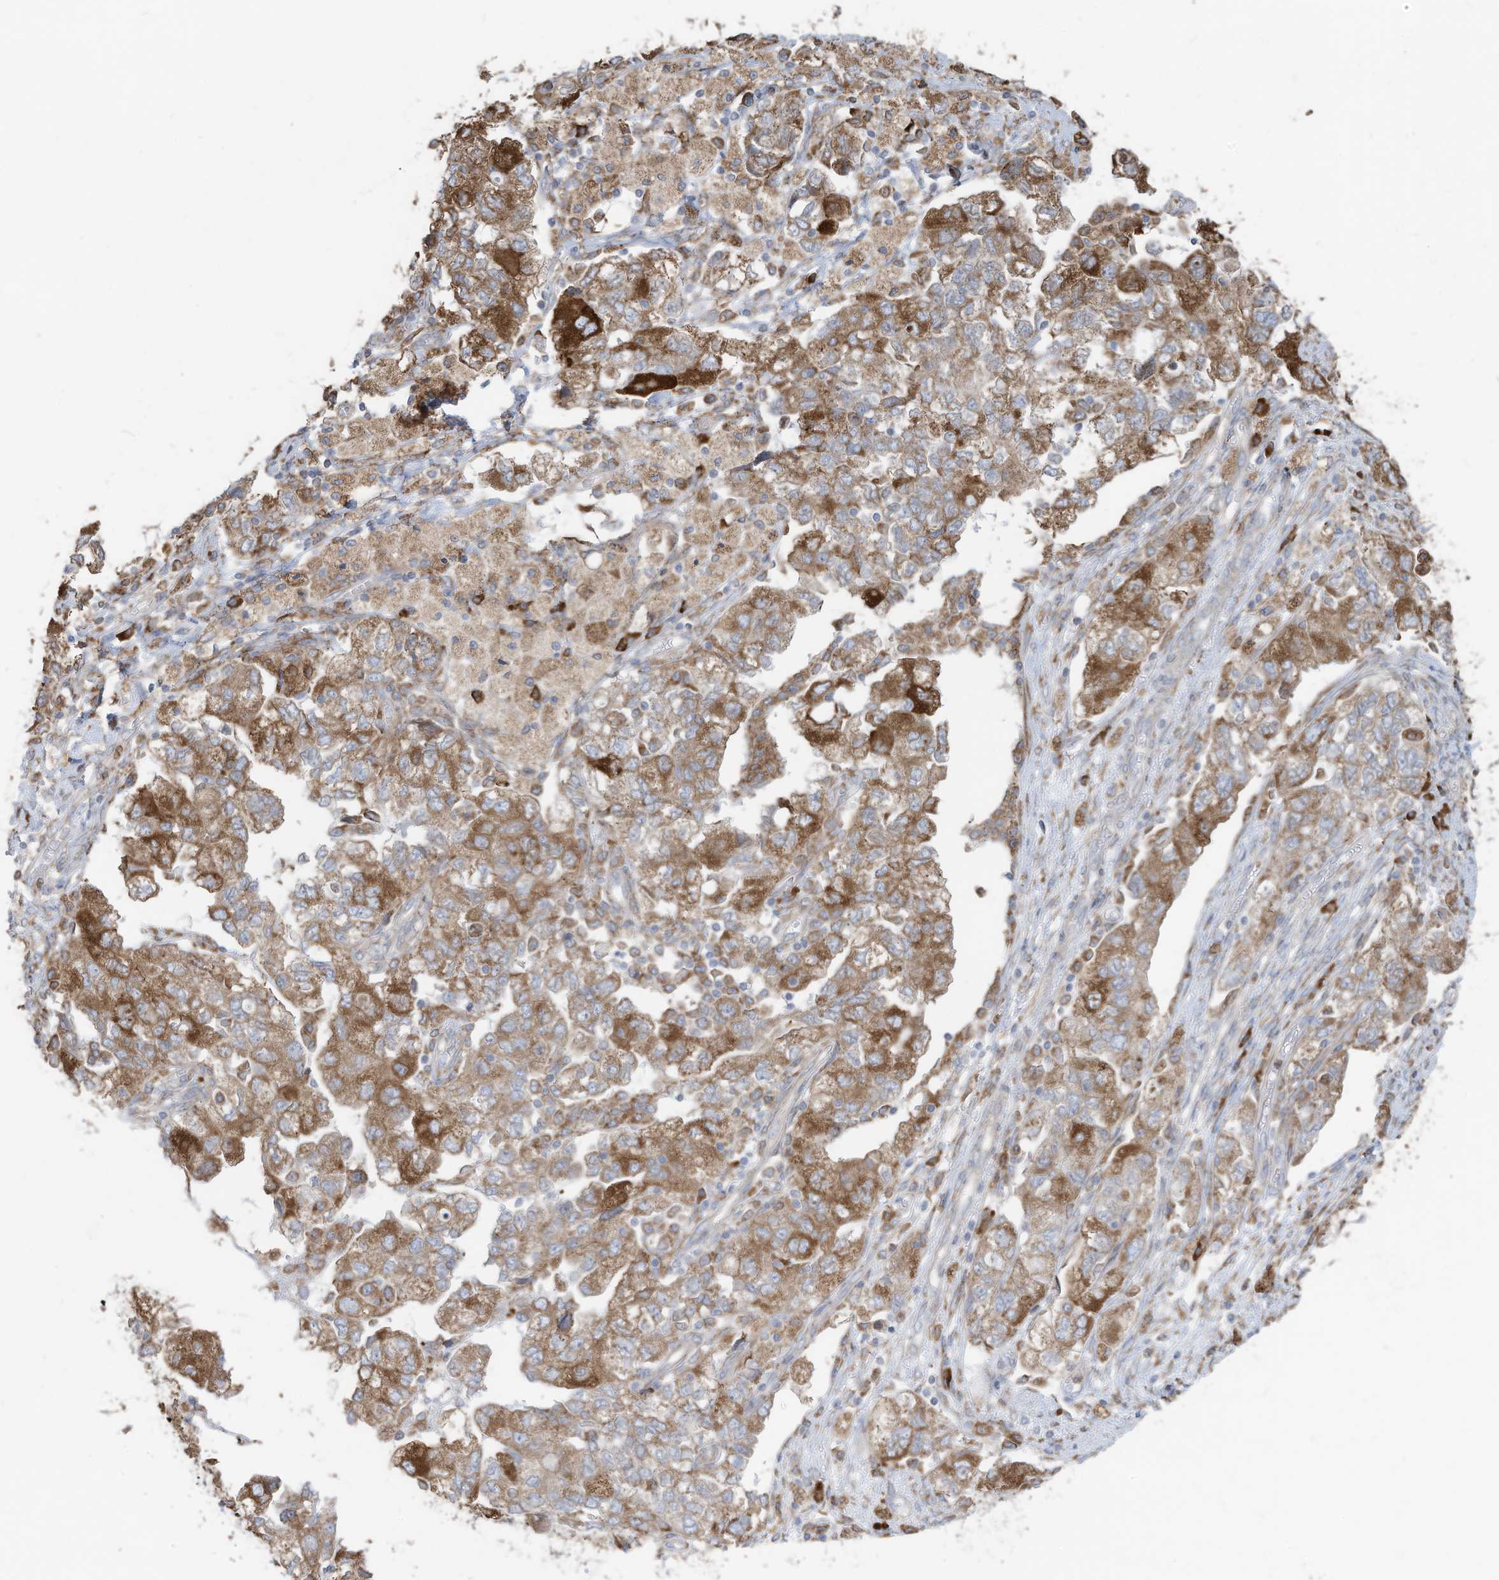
{"staining": {"intensity": "moderate", "quantity": "25%-75%", "location": "cytoplasmic/membranous"}, "tissue": "ovarian cancer", "cell_type": "Tumor cells", "image_type": "cancer", "snomed": [{"axis": "morphology", "description": "Carcinoma, NOS"}, {"axis": "morphology", "description": "Cystadenocarcinoma, serous, NOS"}, {"axis": "topography", "description": "Ovary"}], "caption": "IHC micrograph of neoplastic tissue: ovarian carcinoma stained using immunohistochemistry demonstrates medium levels of moderate protein expression localized specifically in the cytoplasmic/membranous of tumor cells, appearing as a cytoplasmic/membranous brown color.", "gene": "ZNF354C", "patient": {"sex": "female", "age": 69}}